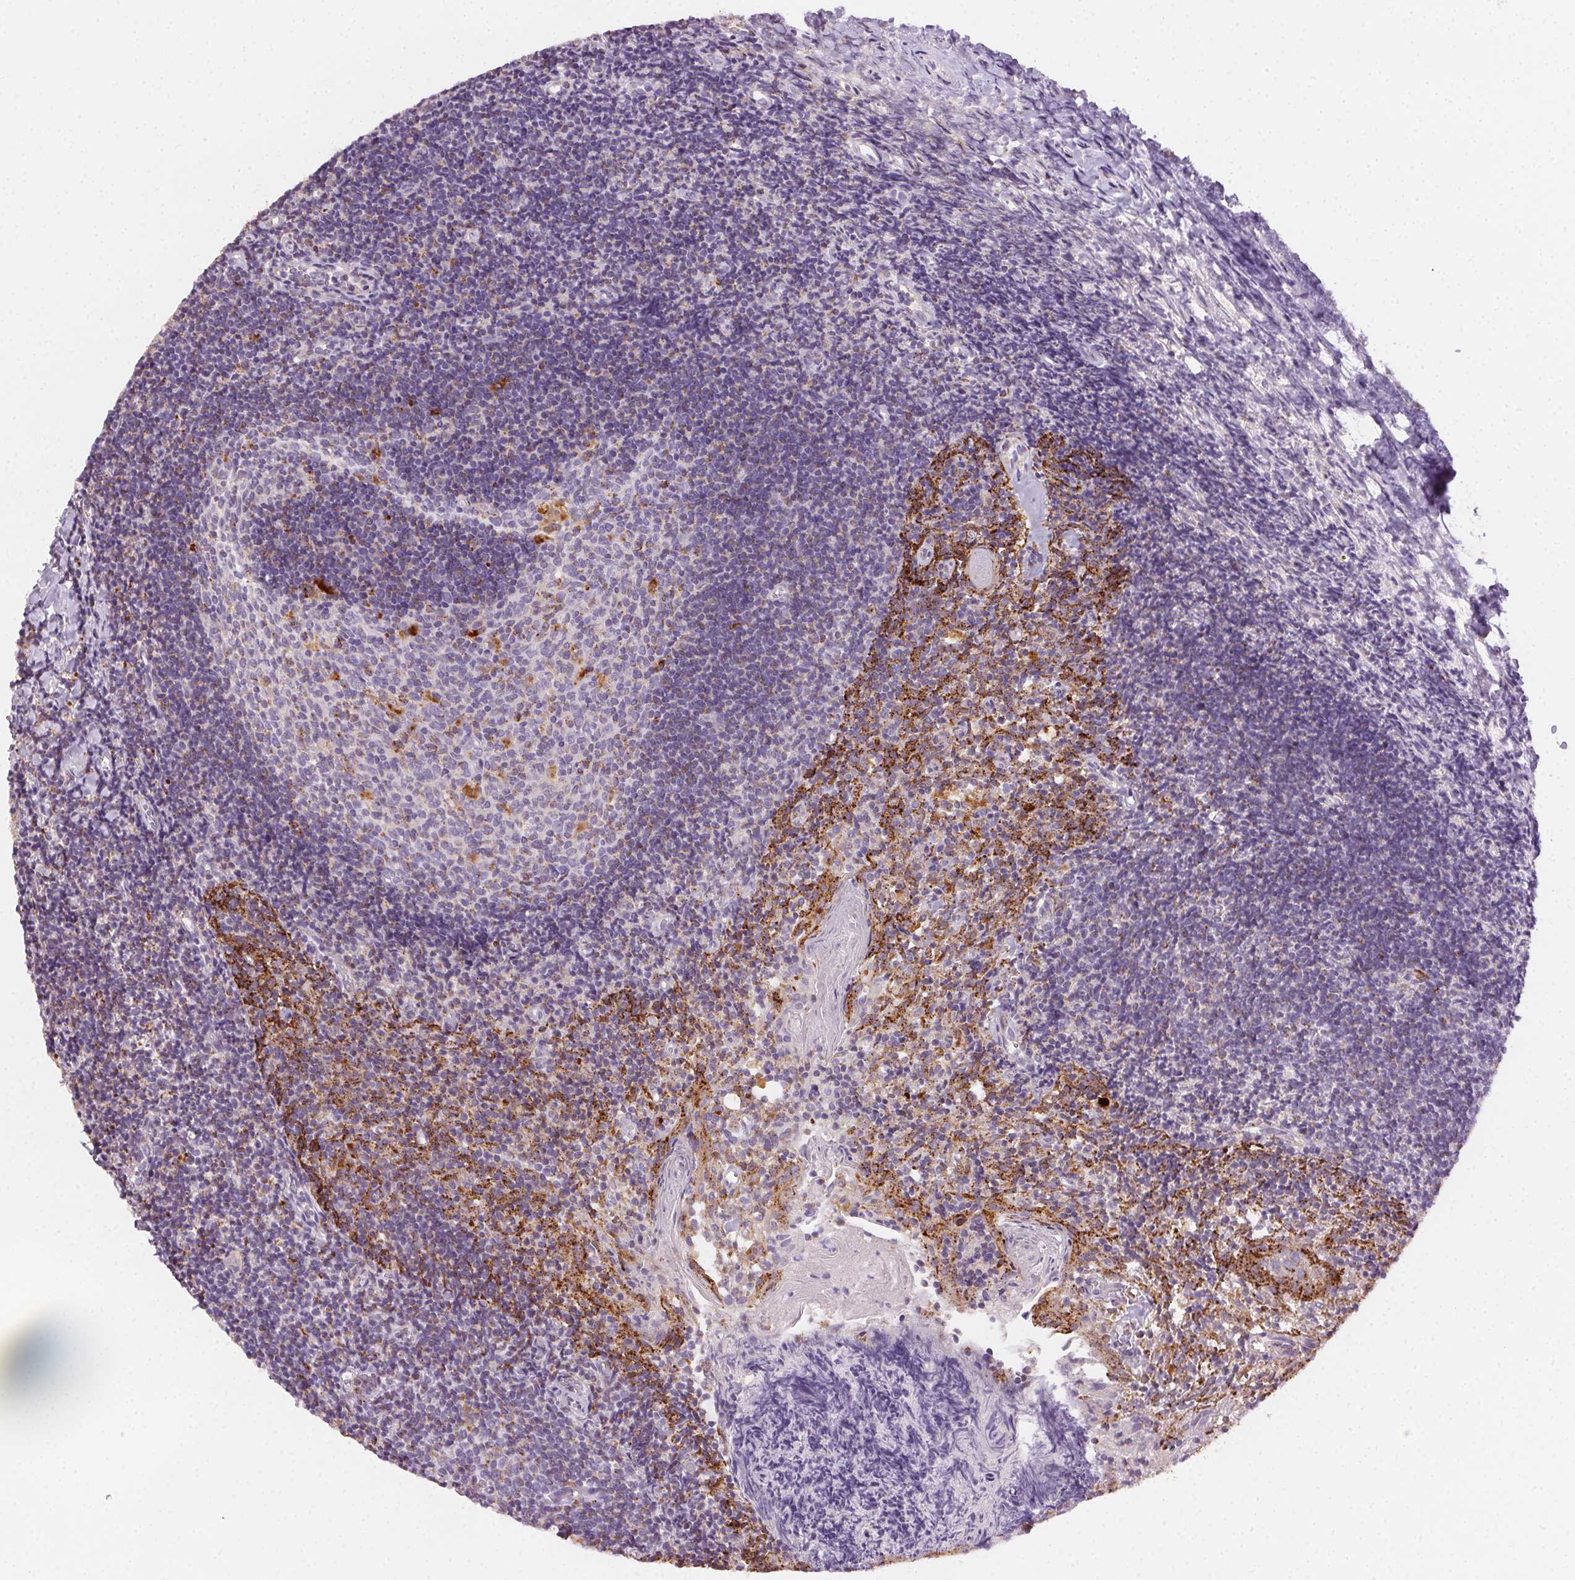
{"staining": {"intensity": "moderate", "quantity": "<25%", "location": "cytoplasmic/membranous"}, "tissue": "tonsil", "cell_type": "Germinal center cells", "image_type": "normal", "snomed": [{"axis": "morphology", "description": "Normal tissue, NOS"}, {"axis": "topography", "description": "Tonsil"}], "caption": "Tonsil stained with a brown dye reveals moderate cytoplasmic/membranous positive expression in approximately <25% of germinal center cells.", "gene": "SCPEP1", "patient": {"sex": "female", "age": 10}}